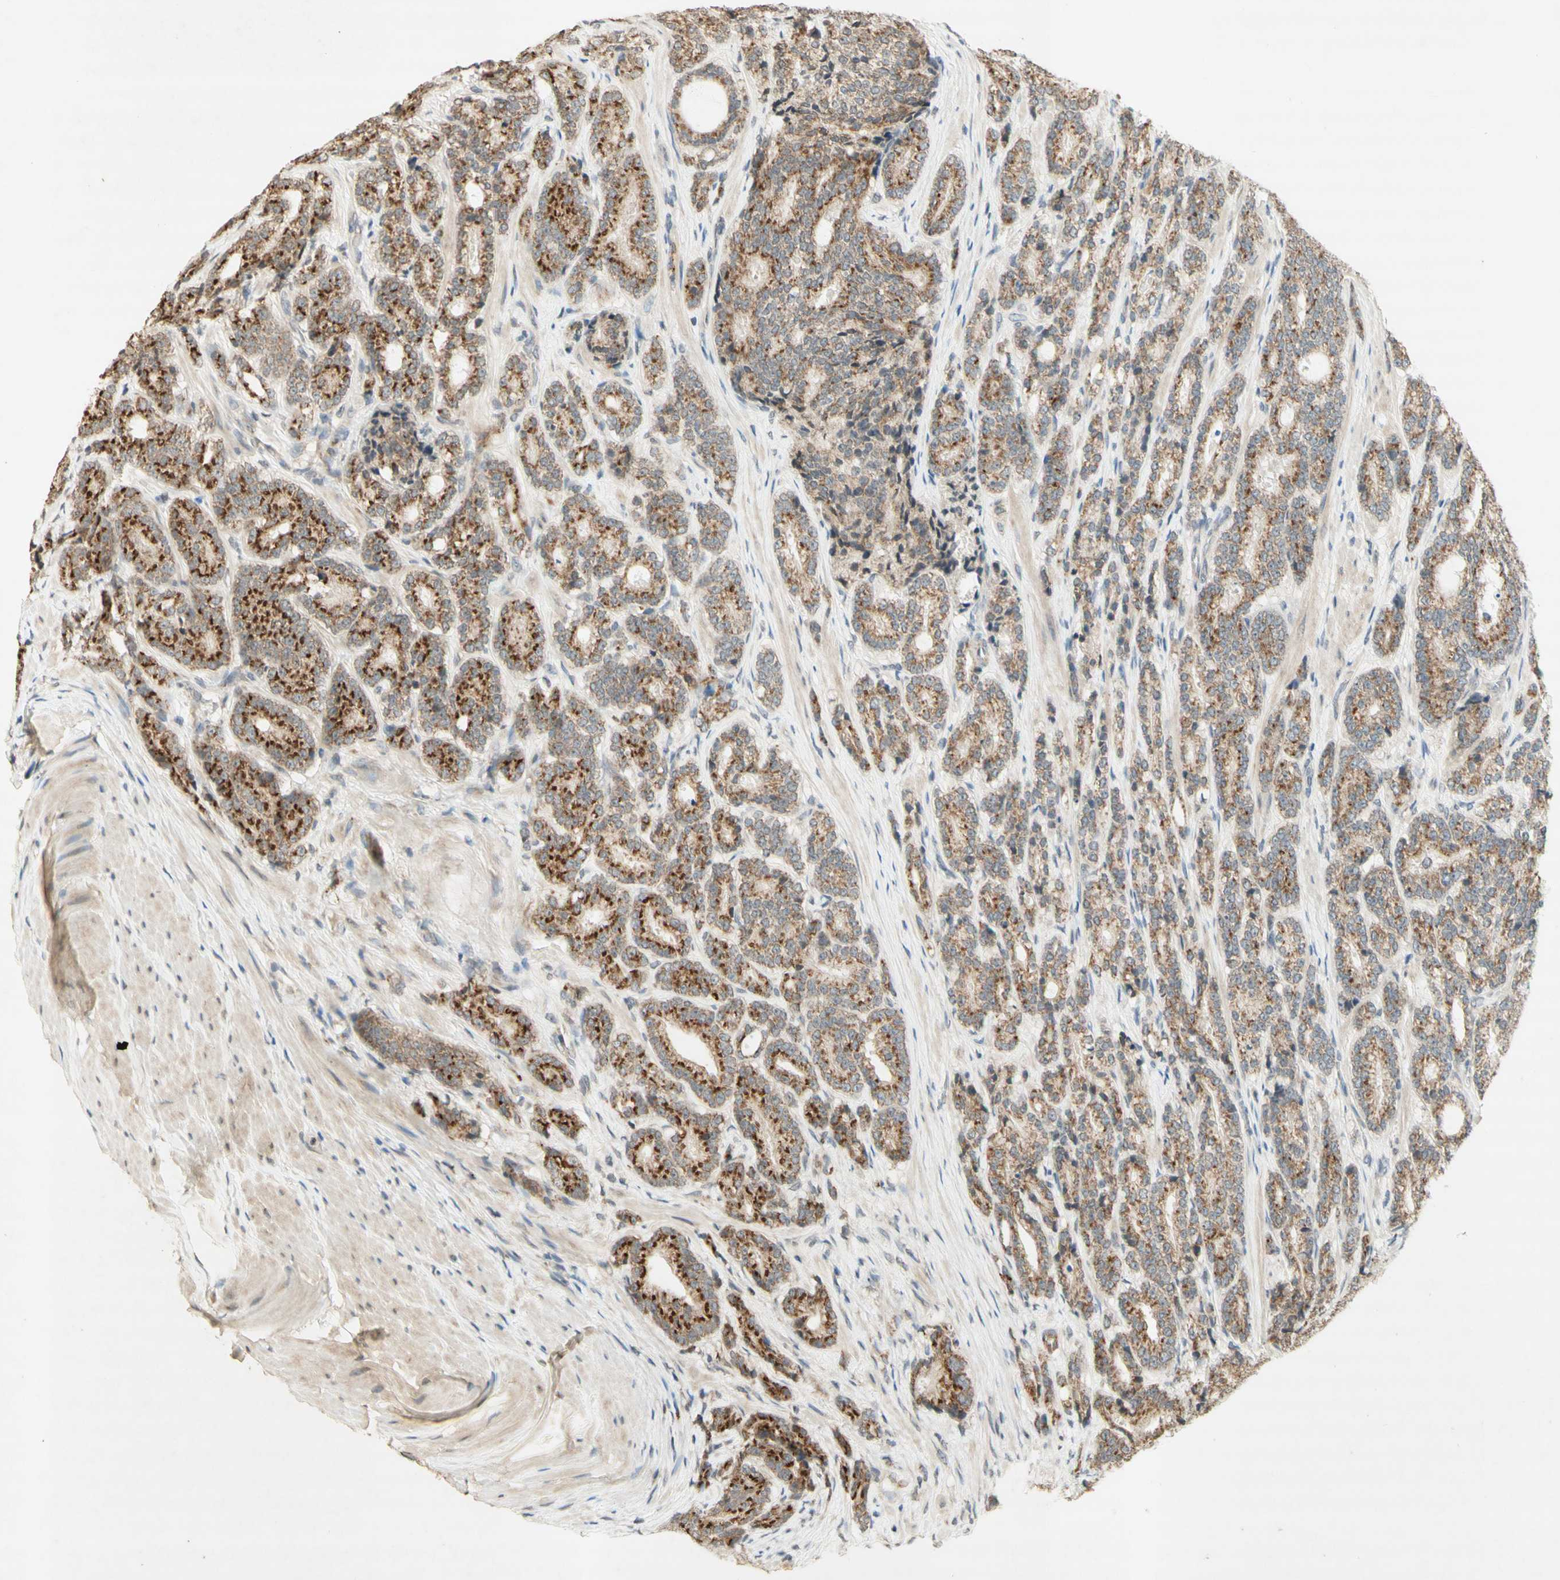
{"staining": {"intensity": "strong", "quantity": ">75%", "location": "cytoplasmic/membranous"}, "tissue": "prostate cancer", "cell_type": "Tumor cells", "image_type": "cancer", "snomed": [{"axis": "morphology", "description": "Adenocarcinoma, High grade"}, {"axis": "topography", "description": "Prostate"}], "caption": "Prostate cancer stained for a protein shows strong cytoplasmic/membranous positivity in tumor cells.", "gene": "CCNI", "patient": {"sex": "male", "age": 61}}